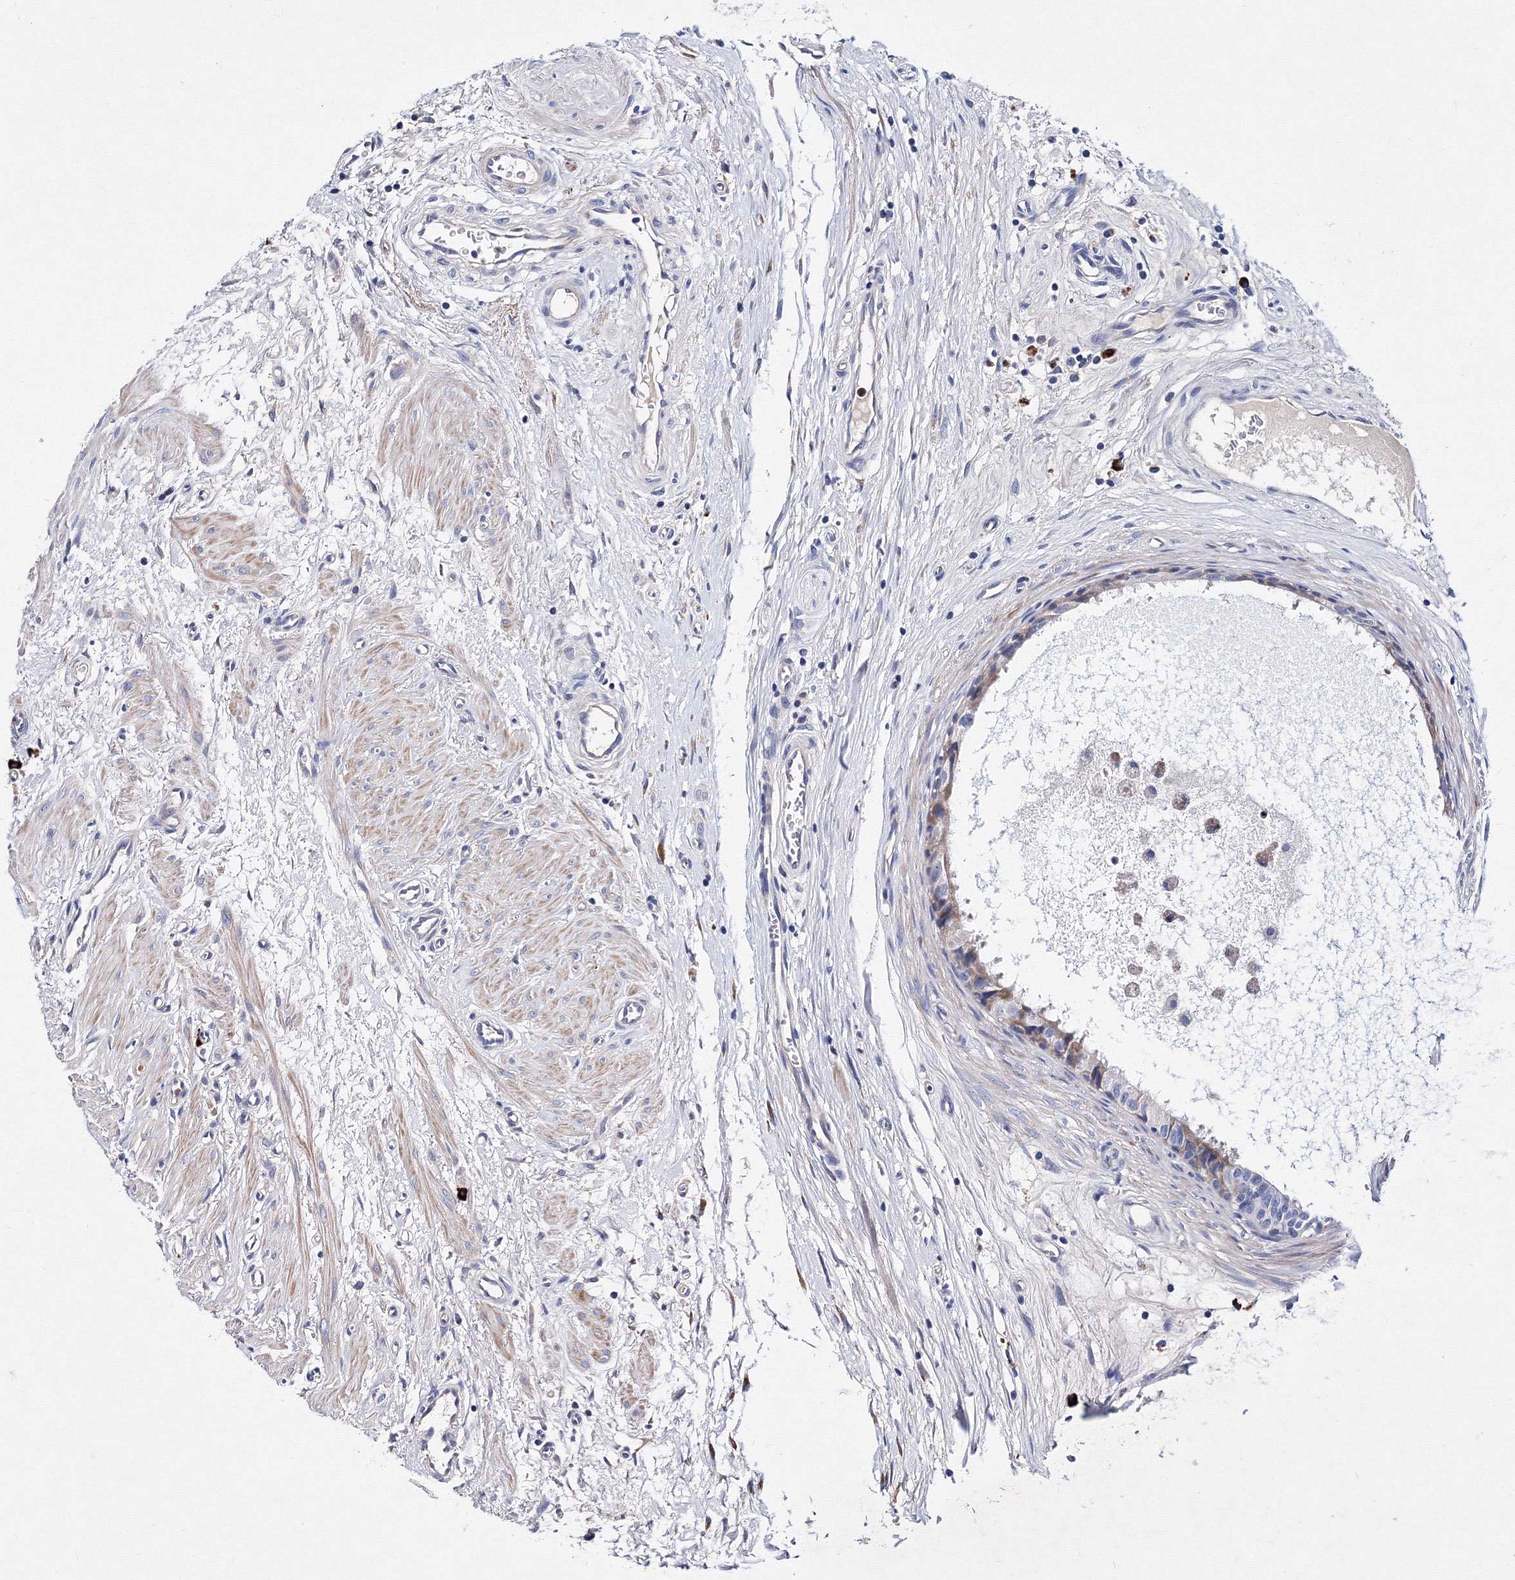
{"staining": {"intensity": "weak", "quantity": "<25%", "location": "cytoplasmic/membranous"}, "tissue": "epididymis", "cell_type": "Glandular cells", "image_type": "normal", "snomed": [{"axis": "morphology", "description": "Normal tissue, NOS"}, {"axis": "morphology", "description": "Inflammation, NOS"}, {"axis": "topography", "description": "Epididymis"}], "caption": "Glandular cells show no significant protein staining in benign epididymis. (DAB (3,3'-diaminobenzidine) immunohistochemistry visualized using brightfield microscopy, high magnification).", "gene": "TRPM2", "patient": {"sex": "male", "age": 85}}